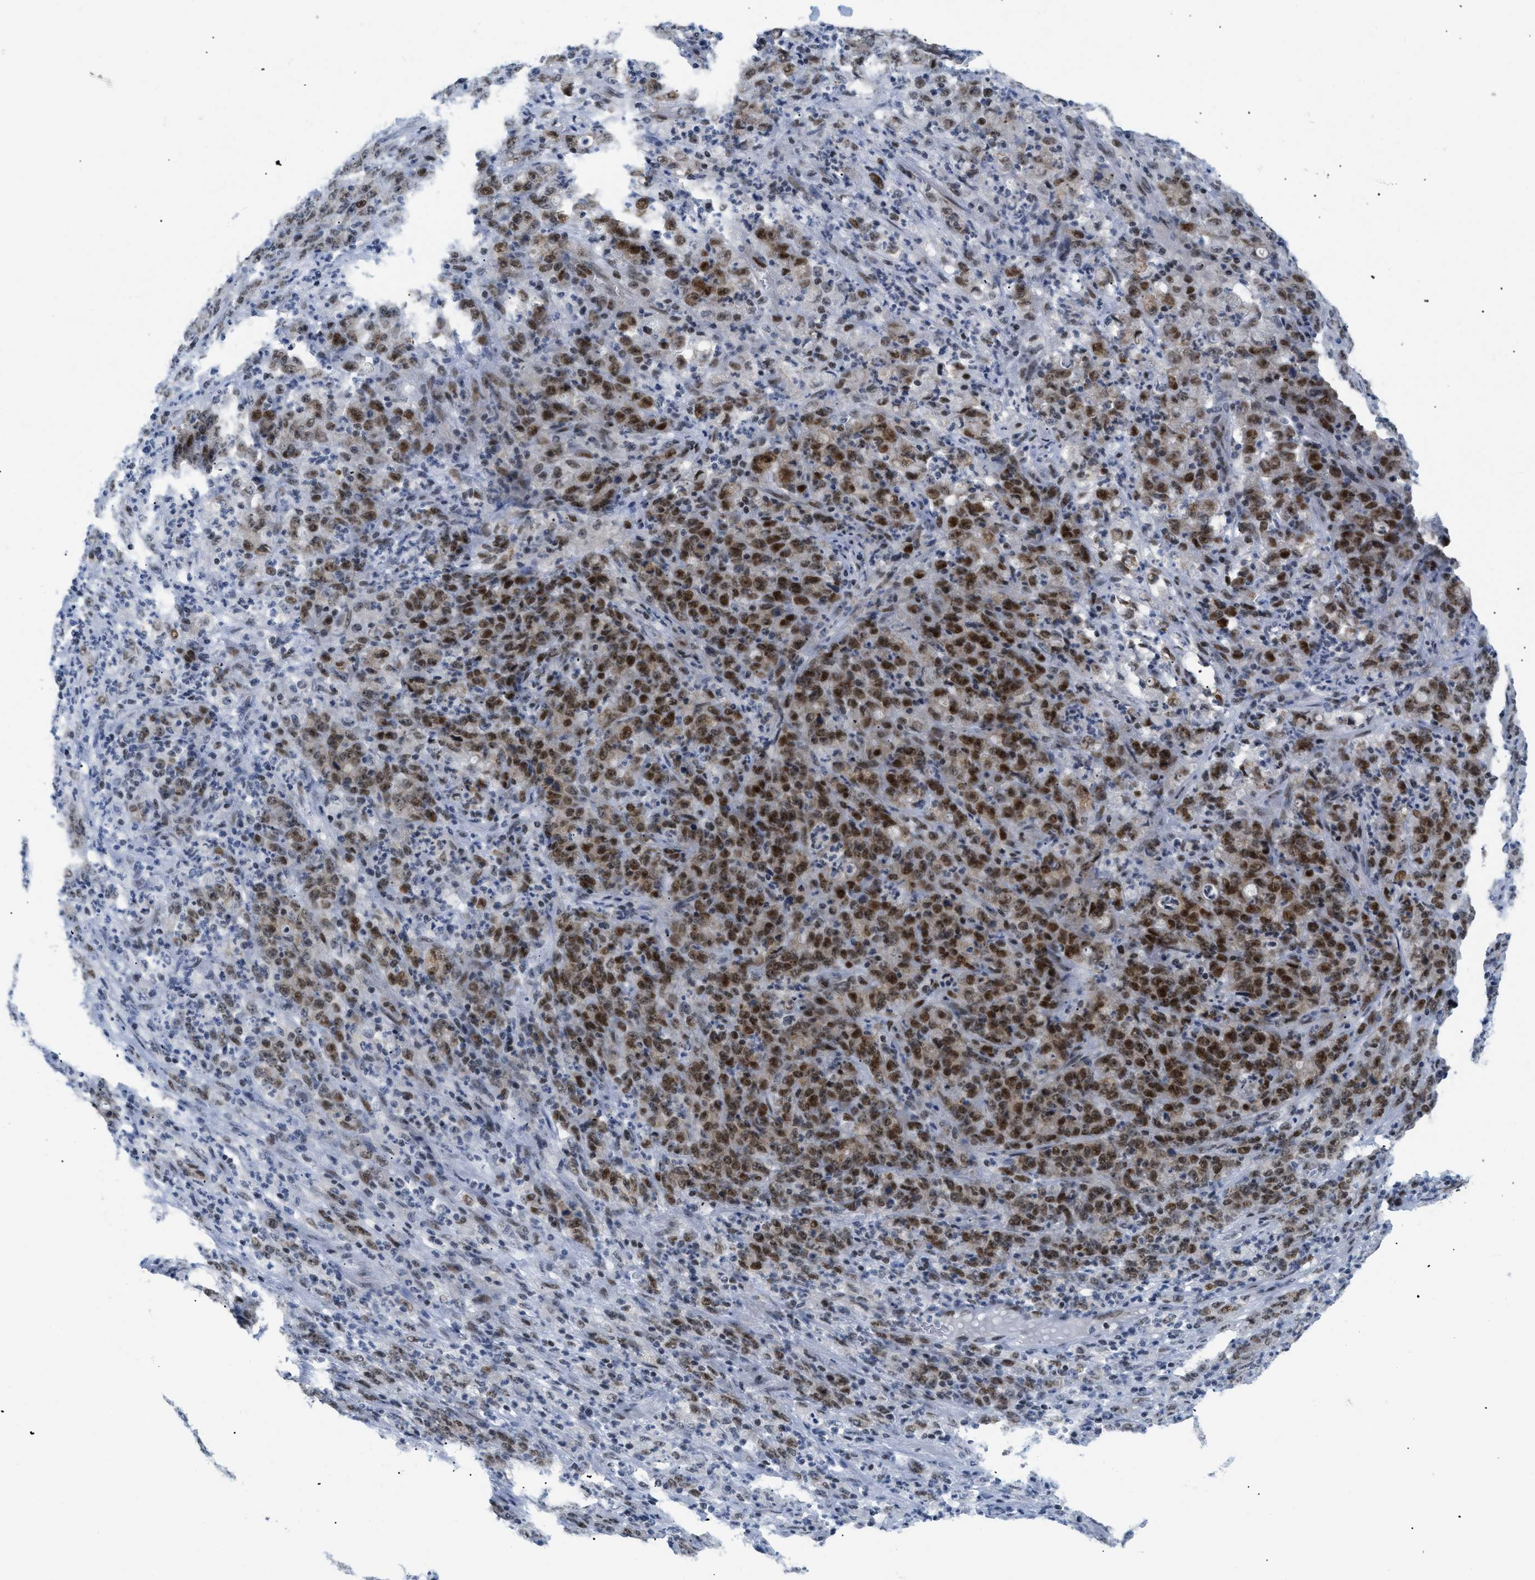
{"staining": {"intensity": "strong", "quantity": "25%-75%", "location": "nuclear"}, "tissue": "stomach cancer", "cell_type": "Tumor cells", "image_type": "cancer", "snomed": [{"axis": "morphology", "description": "Adenocarcinoma, NOS"}, {"axis": "topography", "description": "Stomach, lower"}], "caption": "DAB (3,3'-diaminobenzidine) immunohistochemical staining of stomach cancer (adenocarcinoma) shows strong nuclear protein expression in approximately 25%-75% of tumor cells. The protein is shown in brown color, while the nuclei are stained blue.", "gene": "MED1", "patient": {"sex": "female", "age": 71}}